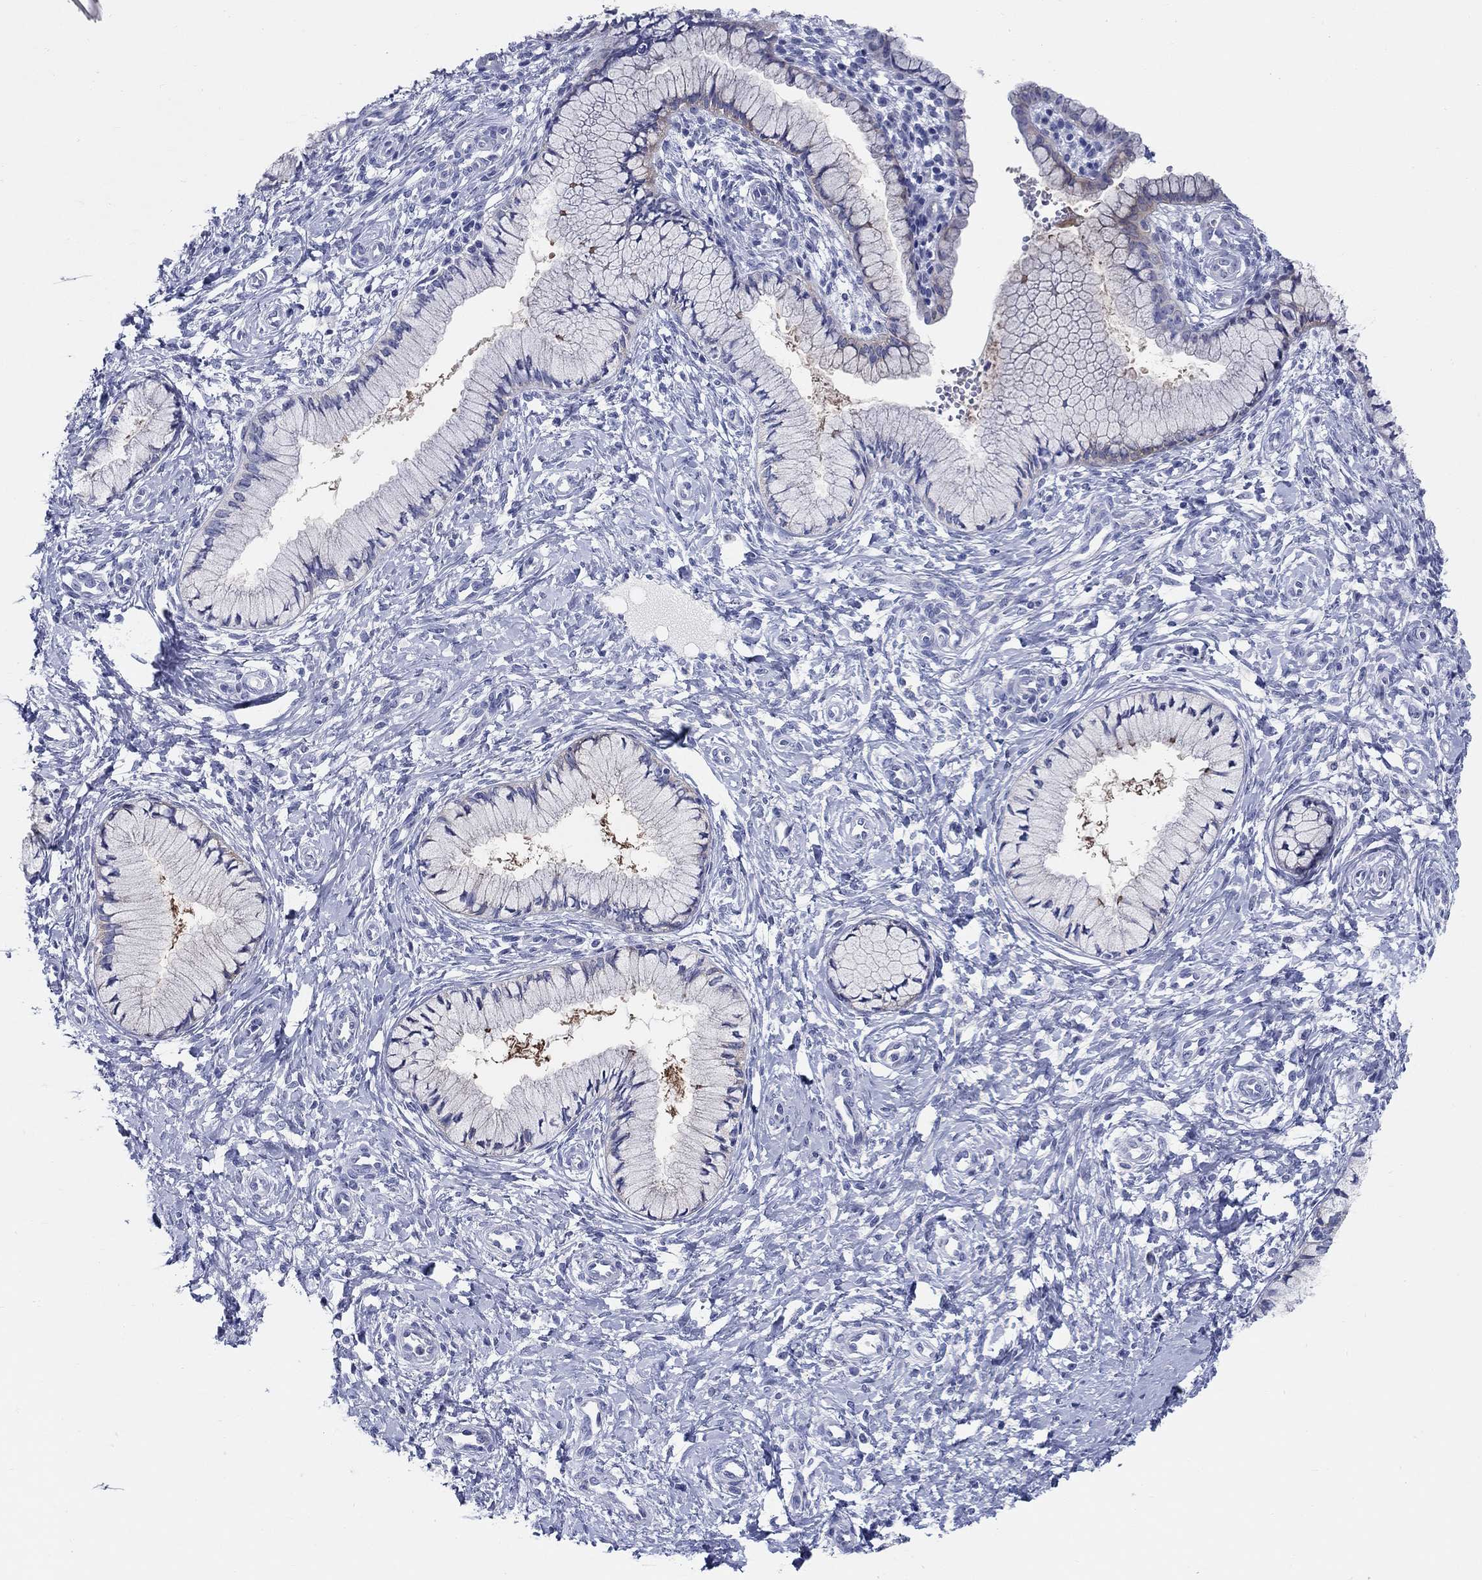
{"staining": {"intensity": "negative", "quantity": "none", "location": "none"}, "tissue": "cervix", "cell_type": "Glandular cells", "image_type": "normal", "snomed": [{"axis": "morphology", "description": "Normal tissue, NOS"}, {"axis": "topography", "description": "Cervix"}], "caption": "The immunohistochemistry (IHC) histopathology image has no significant positivity in glandular cells of cervix.", "gene": "RAP1GAP", "patient": {"sex": "female", "age": 37}}